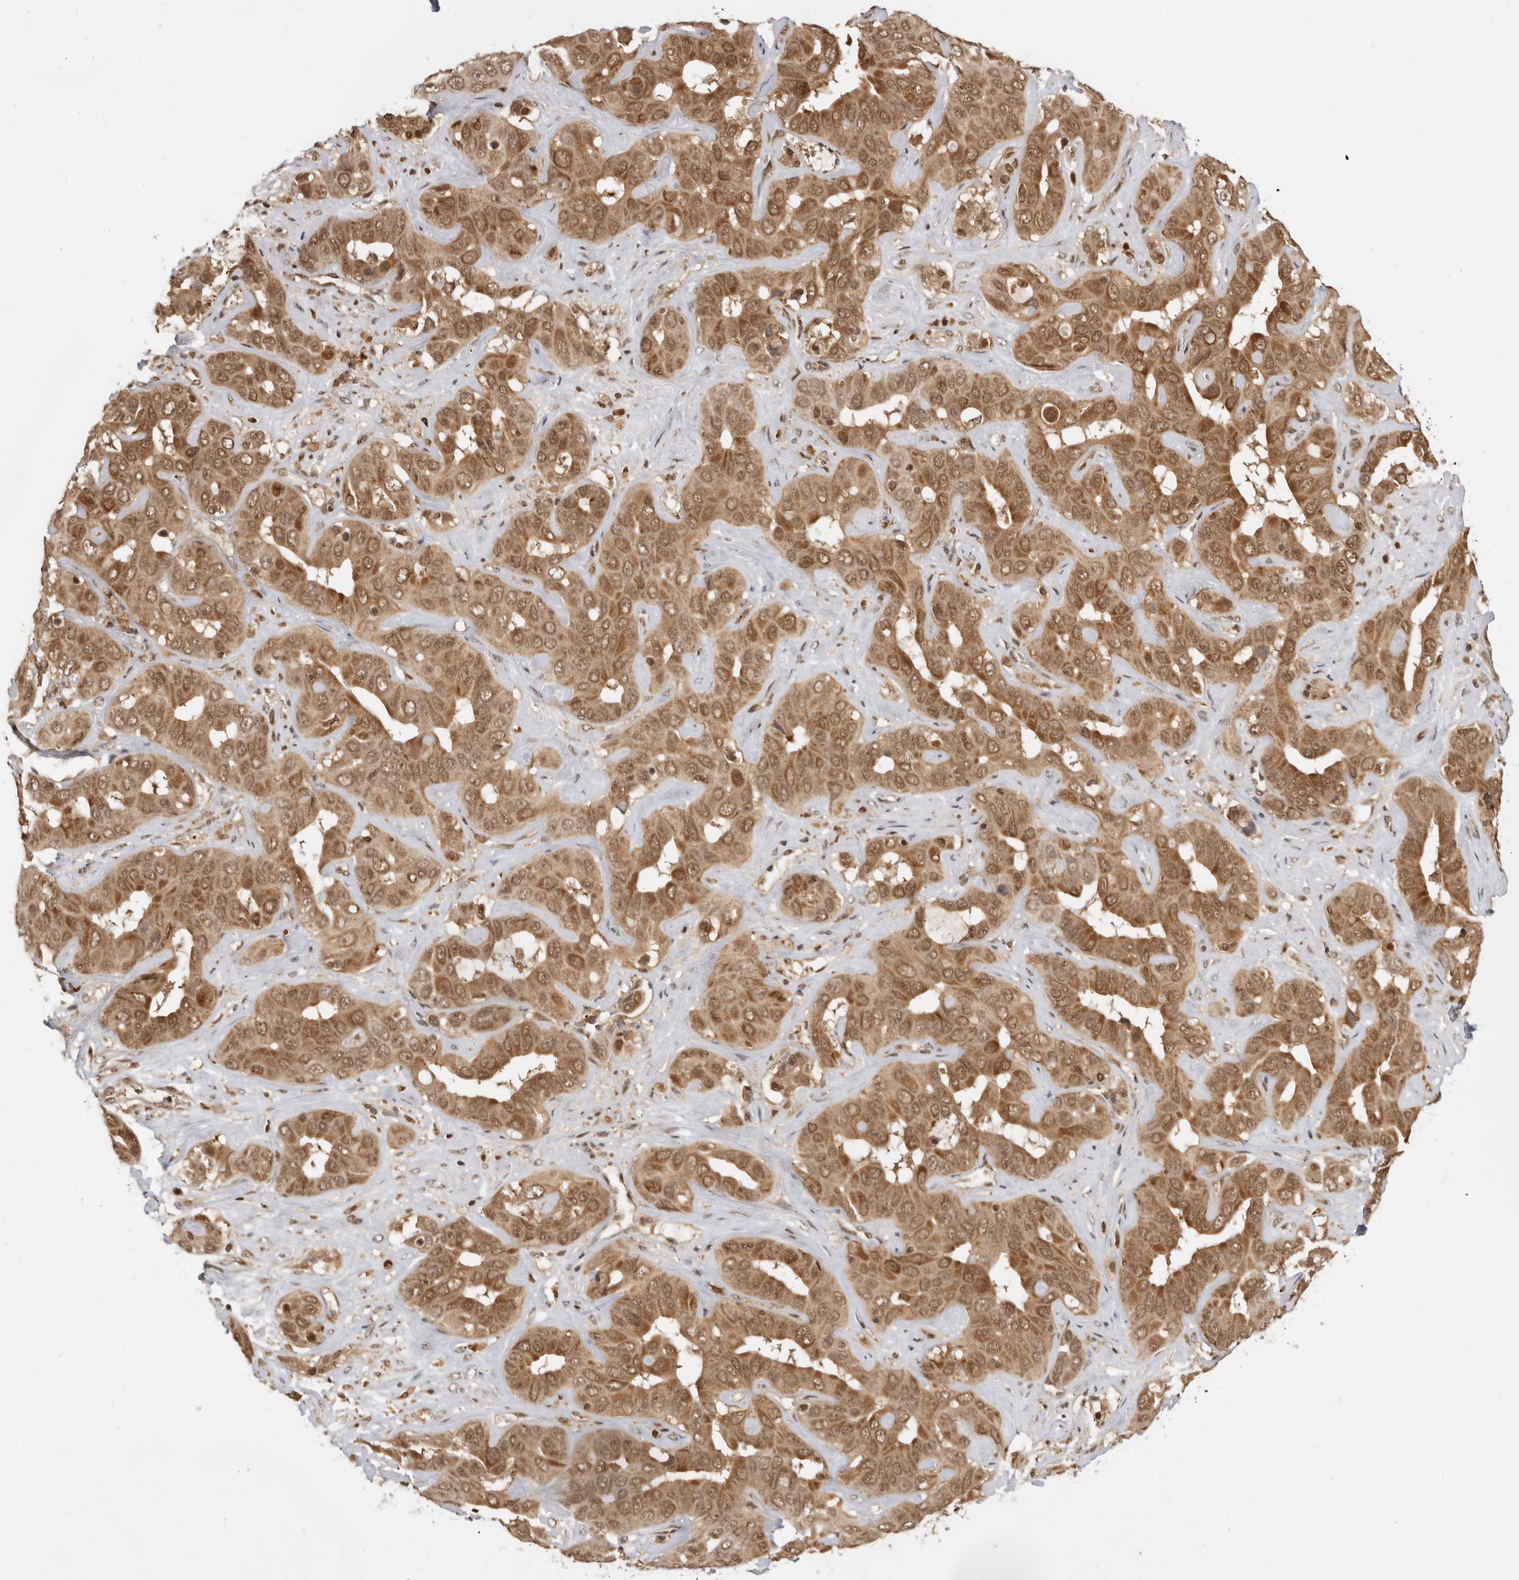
{"staining": {"intensity": "moderate", "quantity": ">75%", "location": "cytoplasmic/membranous,nuclear"}, "tissue": "liver cancer", "cell_type": "Tumor cells", "image_type": "cancer", "snomed": [{"axis": "morphology", "description": "Cholangiocarcinoma"}, {"axis": "topography", "description": "Liver"}], "caption": "Immunohistochemistry (DAB) staining of human cholangiocarcinoma (liver) displays moderate cytoplasmic/membranous and nuclear protein positivity in approximately >75% of tumor cells. (Brightfield microscopy of DAB IHC at high magnification).", "gene": "ADPRS", "patient": {"sex": "female", "age": 52}}